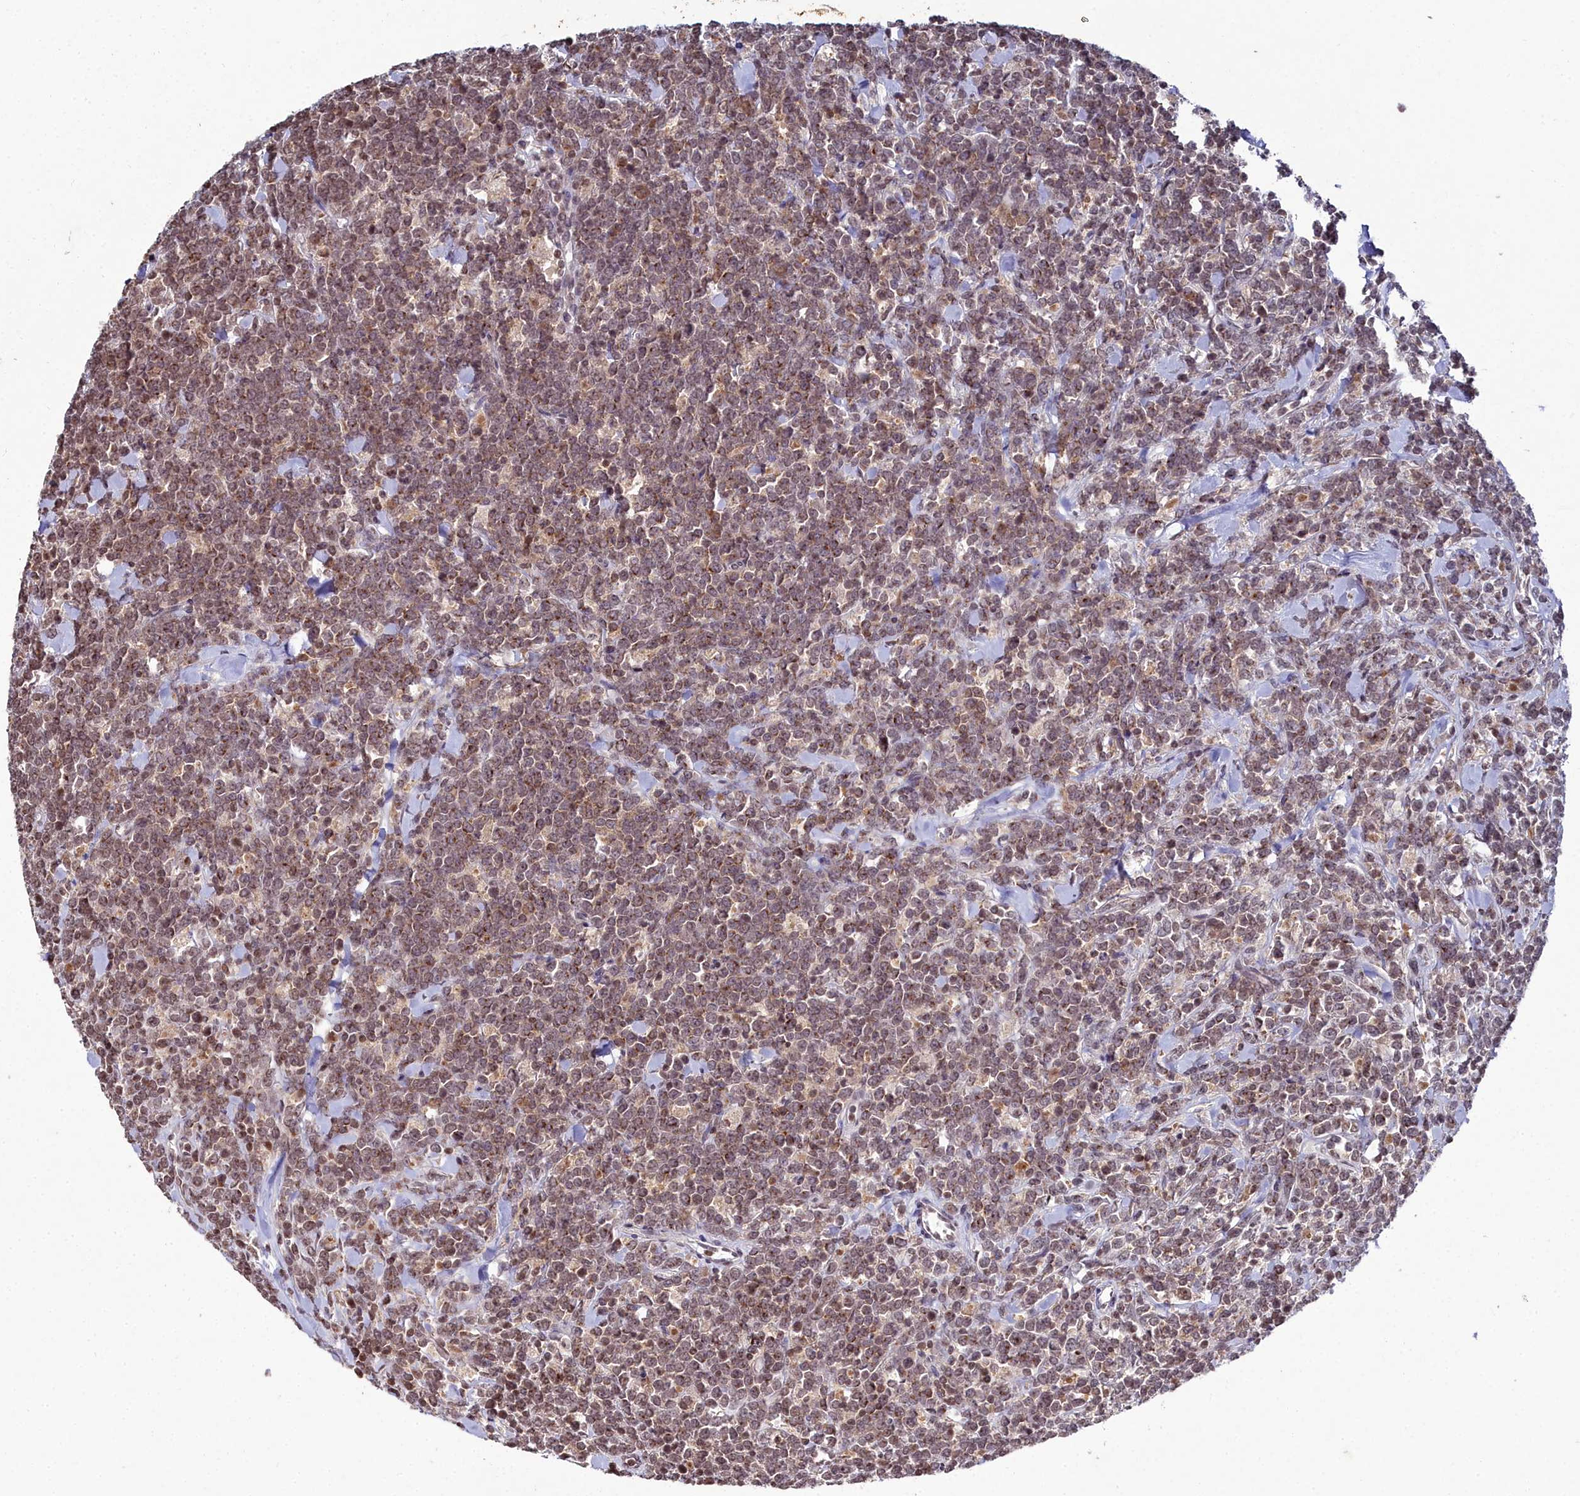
{"staining": {"intensity": "moderate", "quantity": ">75%", "location": "cytoplasmic/membranous"}, "tissue": "lymphoma", "cell_type": "Tumor cells", "image_type": "cancer", "snomed": [{"axis": "morphology", "description": "Malignant lymphoma, non-Hodgkin's type, High grade"}, {"axis": "topography", "description": "Small intestine"}], "caption": "Tumor cells demonstrate medium levels of moderate cytoplasmic/membranous expression in about >75% of cells in lymphoma.", "gene": "FZD4", "patient": {"sex": "male", "age": 8}}